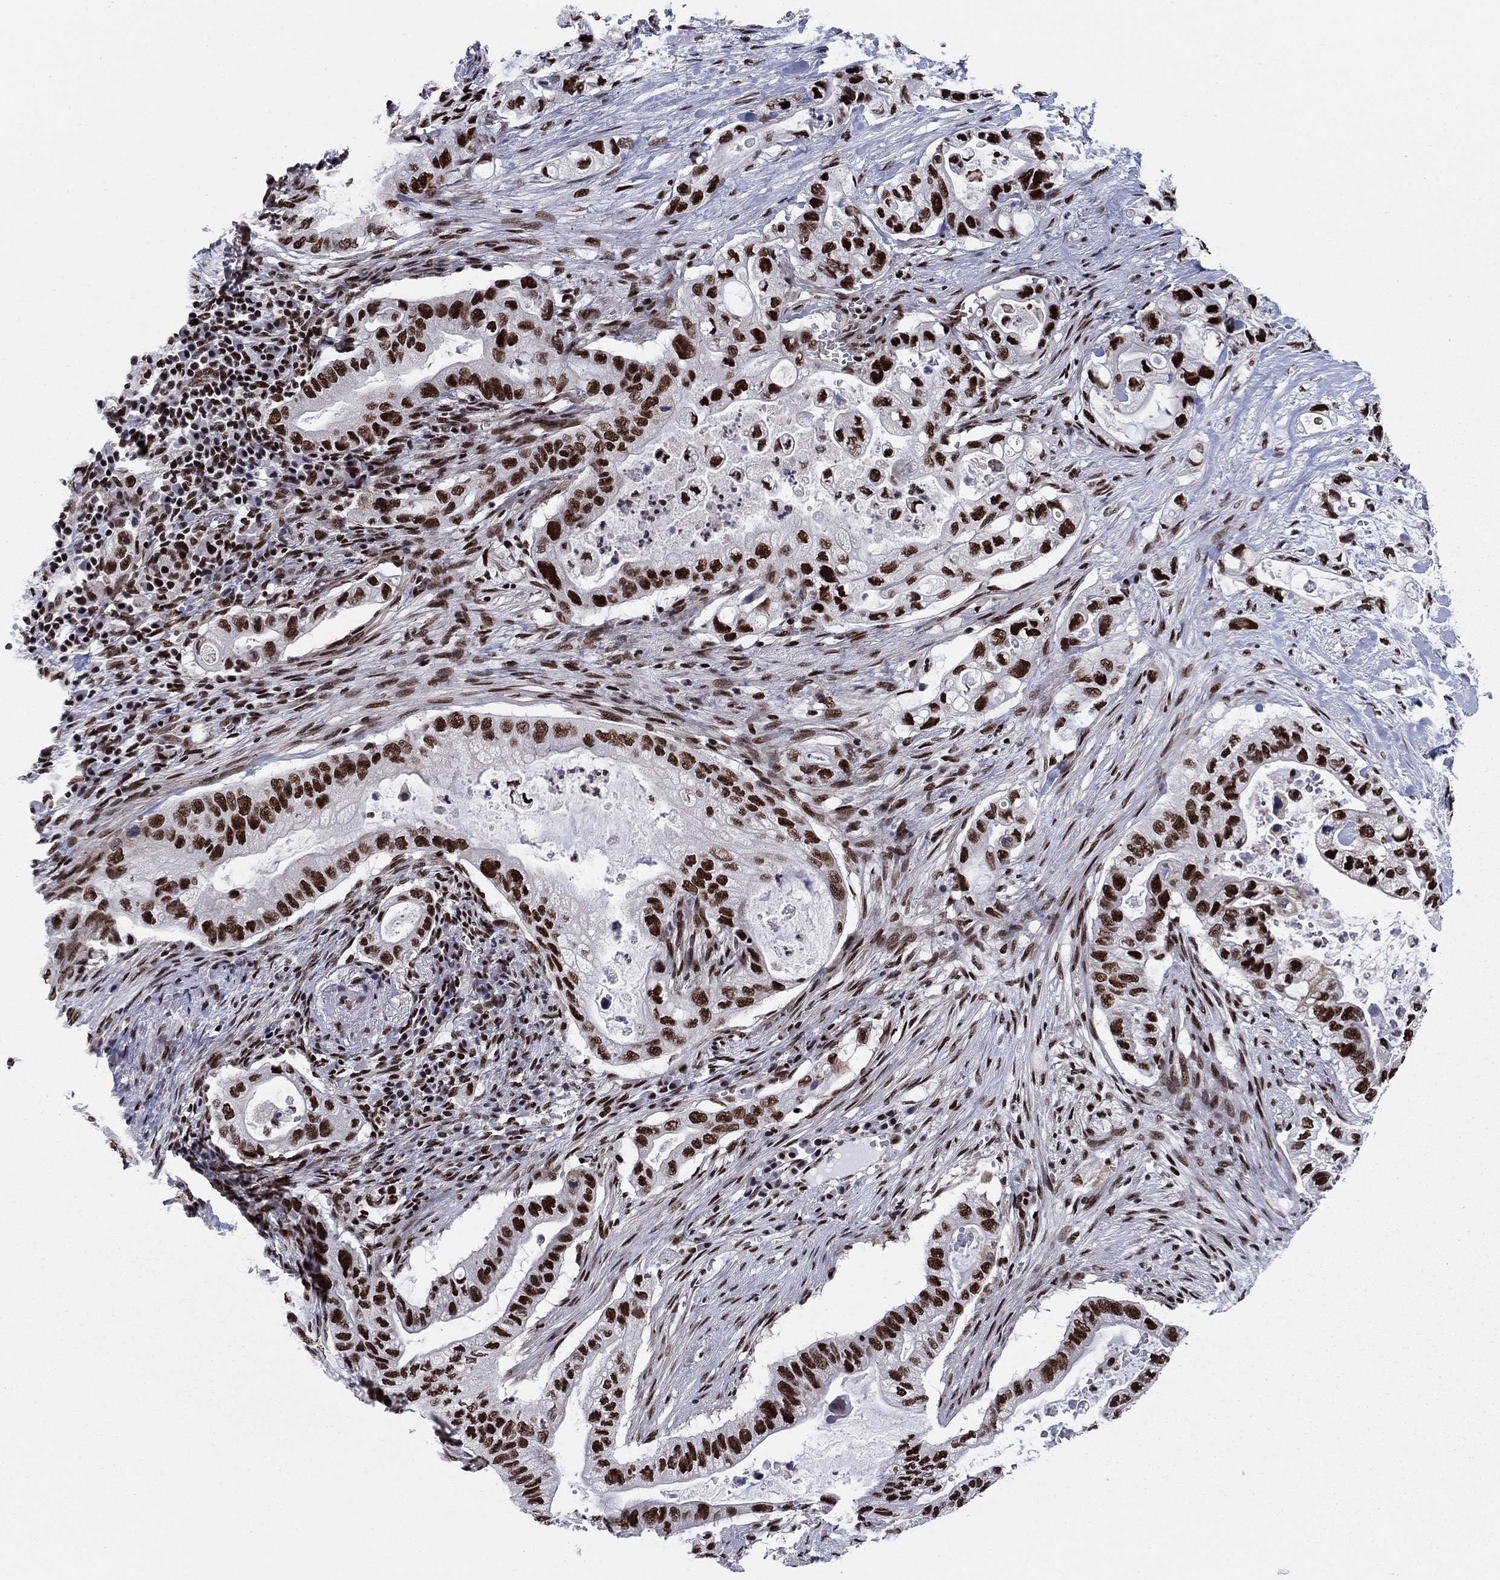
{"staining": {"intensity": "strong", "quantity": ">75%", "location": "nuclear"}, "tissue": "pancreatic cancer", "cell_type": "Tumor cells", "image_type": "cancer", "snomed": [{"axis": "morphology", "description": "Adenocarcinoma, NOS"}, {"axis": "topography", "description": "Pancreas"}], "caption": "This image reveals immunohistochemistry (IHC) staining of pancreatic adenocarcinoma, with high strong nuclear positivity in about >75% of tumor cells.", "gene": "RPRD1B", "patient": {"sex": "female", "age": 72}}